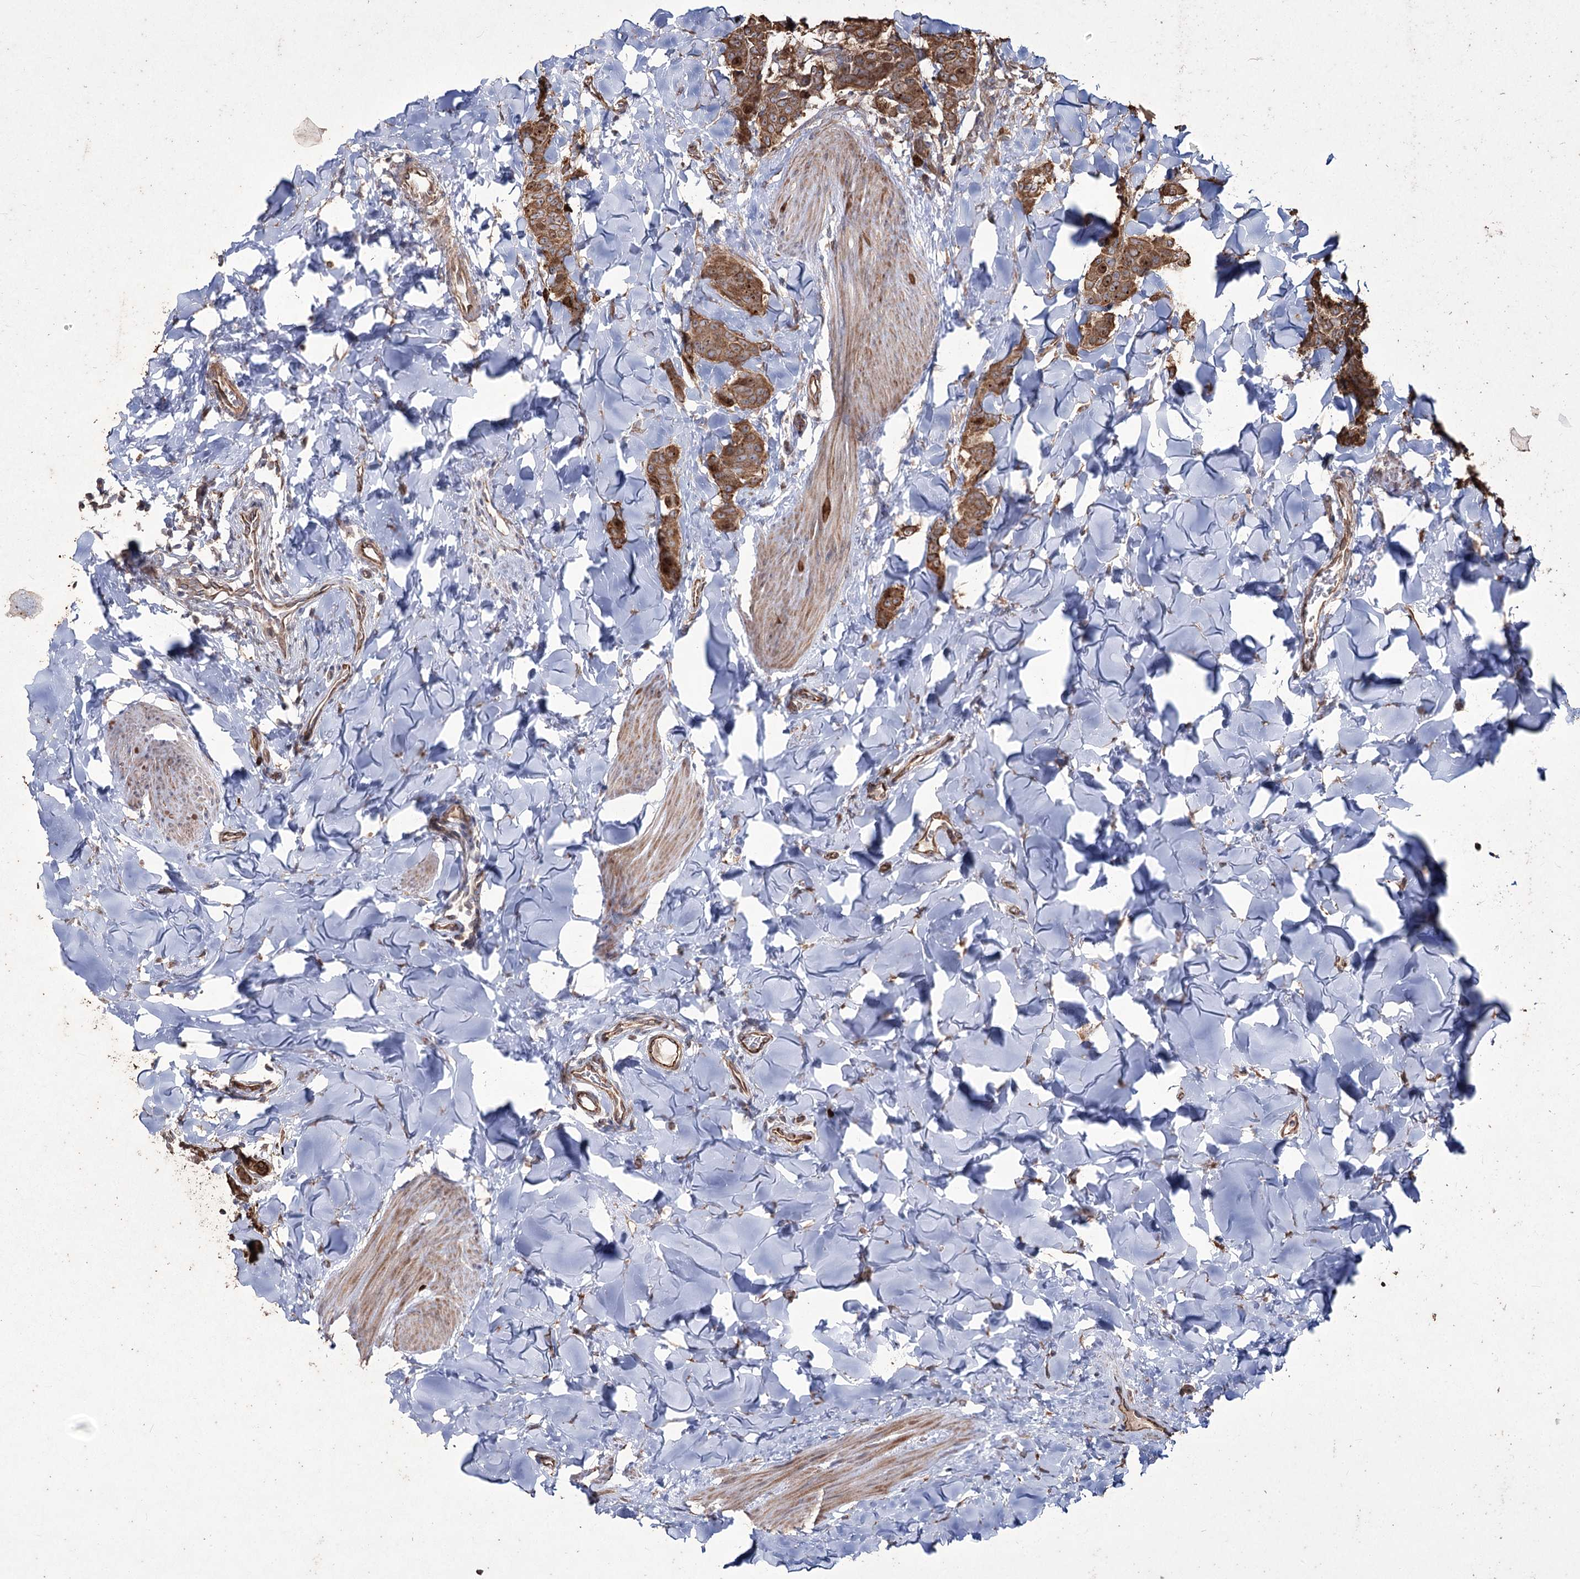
{"staining": {"intensity": "moderate", "quantity": ">75%", "location": "cytoplasmic/membranous"}, "tissue": "breast cancer", "cell_type": "Tumor cells", "image_type": "cancer", "snomed": [{"axis": "morphology", "description": "Duct carcinoma"}, {"axis": "topography", "description": "Breast"}], "caption": "Immunohistochemical staining of breast invasive ductal carcinoma shows moderate cytoplasmic/membranous protein staining in about >75% of tumor cells. The staining was performed using DAB (3,3'-diaminobenzidine), with brown indicating positive protein expression. Nuclei are stained blue with hematoxylin.", "gene": "PRC1", "patient": {"sex": "female", "age": 40}}